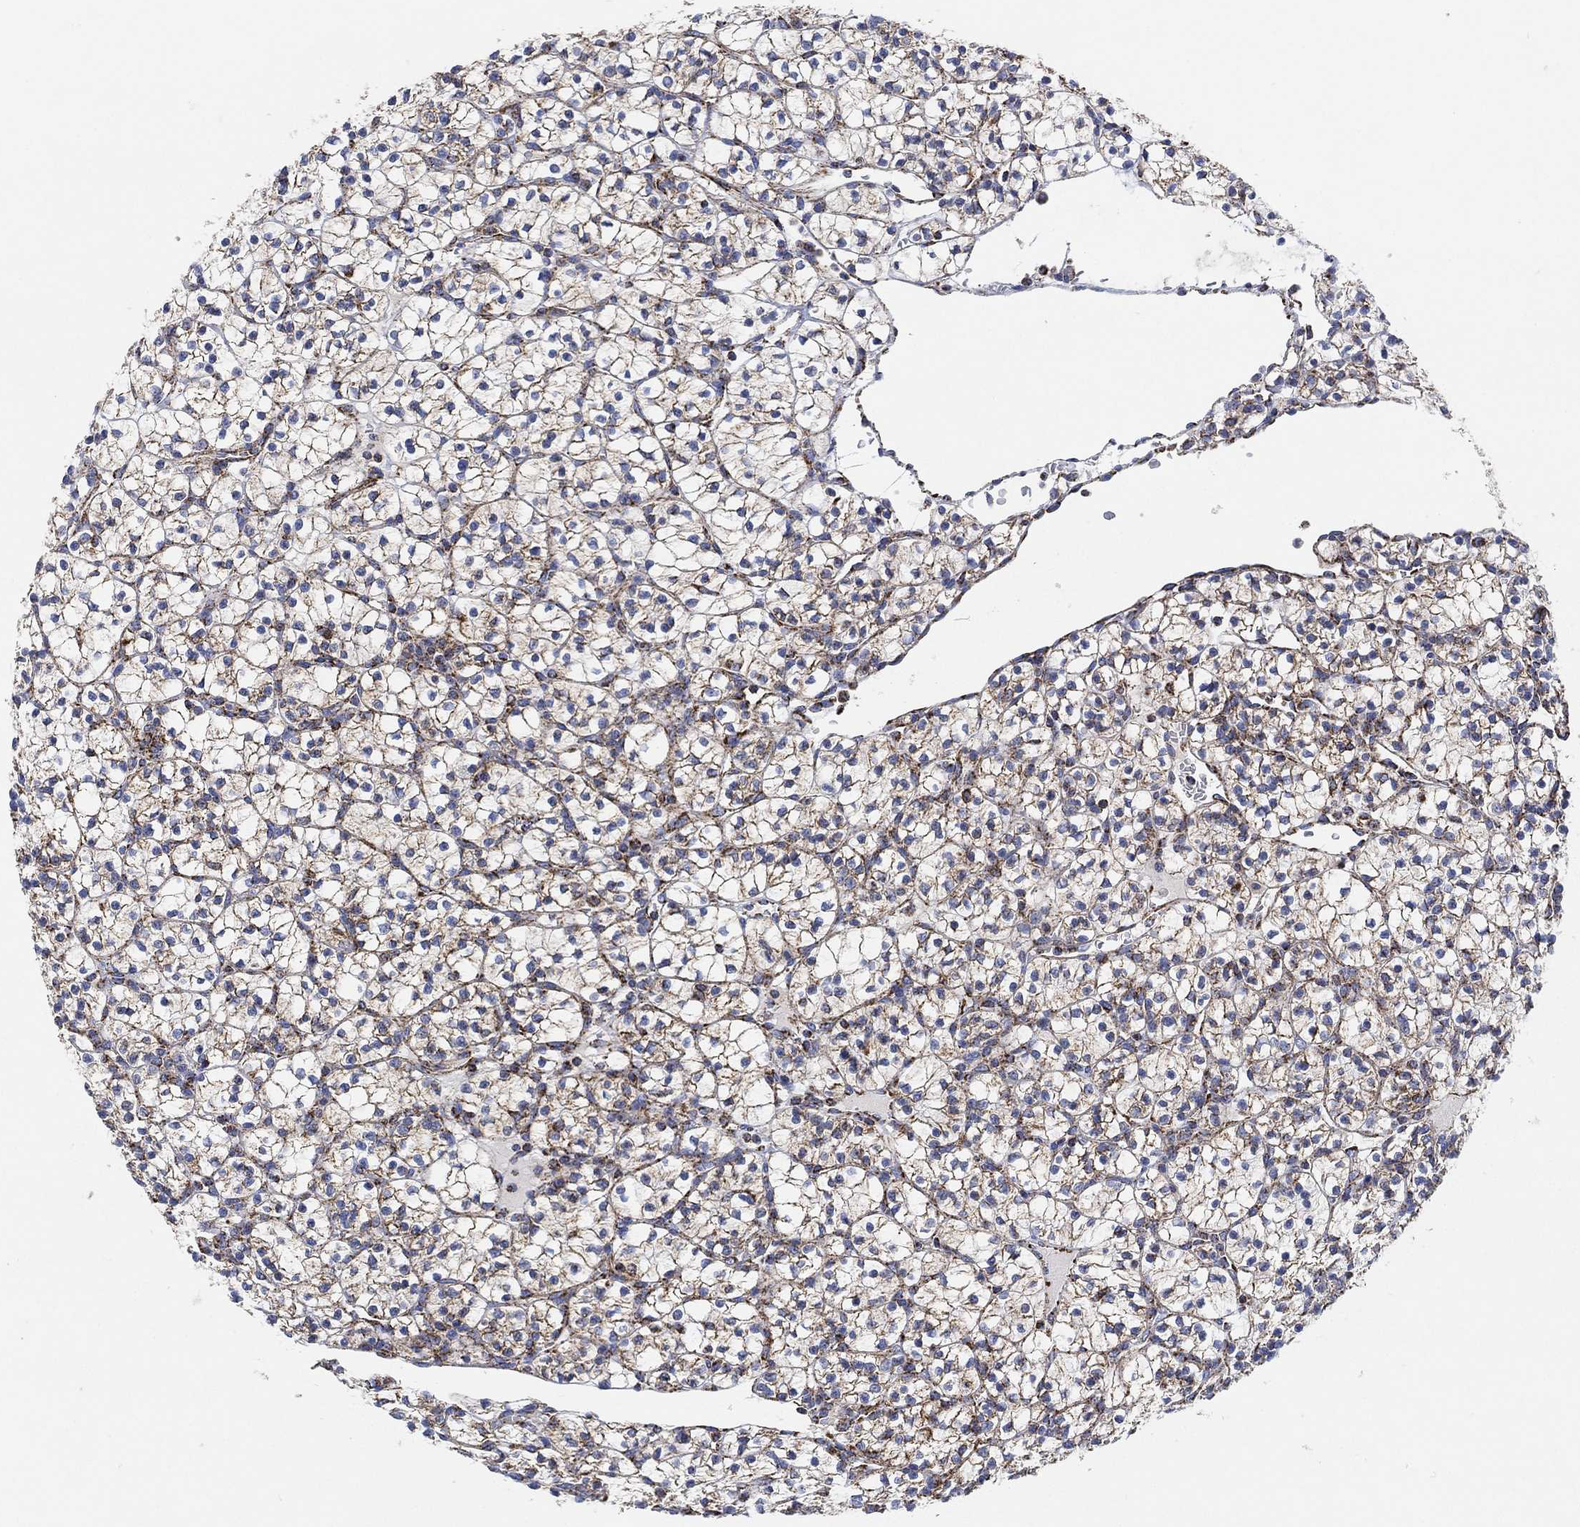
{"staining": {"intensity": "moderate", "quantity": "25%-75%", "location": "cytoplasmic/membranous"}, "tissue": "renal cancer", "cell_type": "Tumor cells", "image_type": "cancer", "snomed": [{"axis": "morphology", "description": "Adenocarcinoma, NOS"}, {"axis": "topography", "description": "Kidney"}], "caption": "The photomicrograph displays immunohistochemical staining of adenocarcinoma (renal). There is moderate cytoplasmic/membranous staining is seen in approximately 25%-75% of tumor cells. (DAB (3,3'-diaminobenzidine) IHC with brightfield microscopy, high magnification).", "gene": "NDUFS3", "patient": {"sex": "female", "age": 89}}